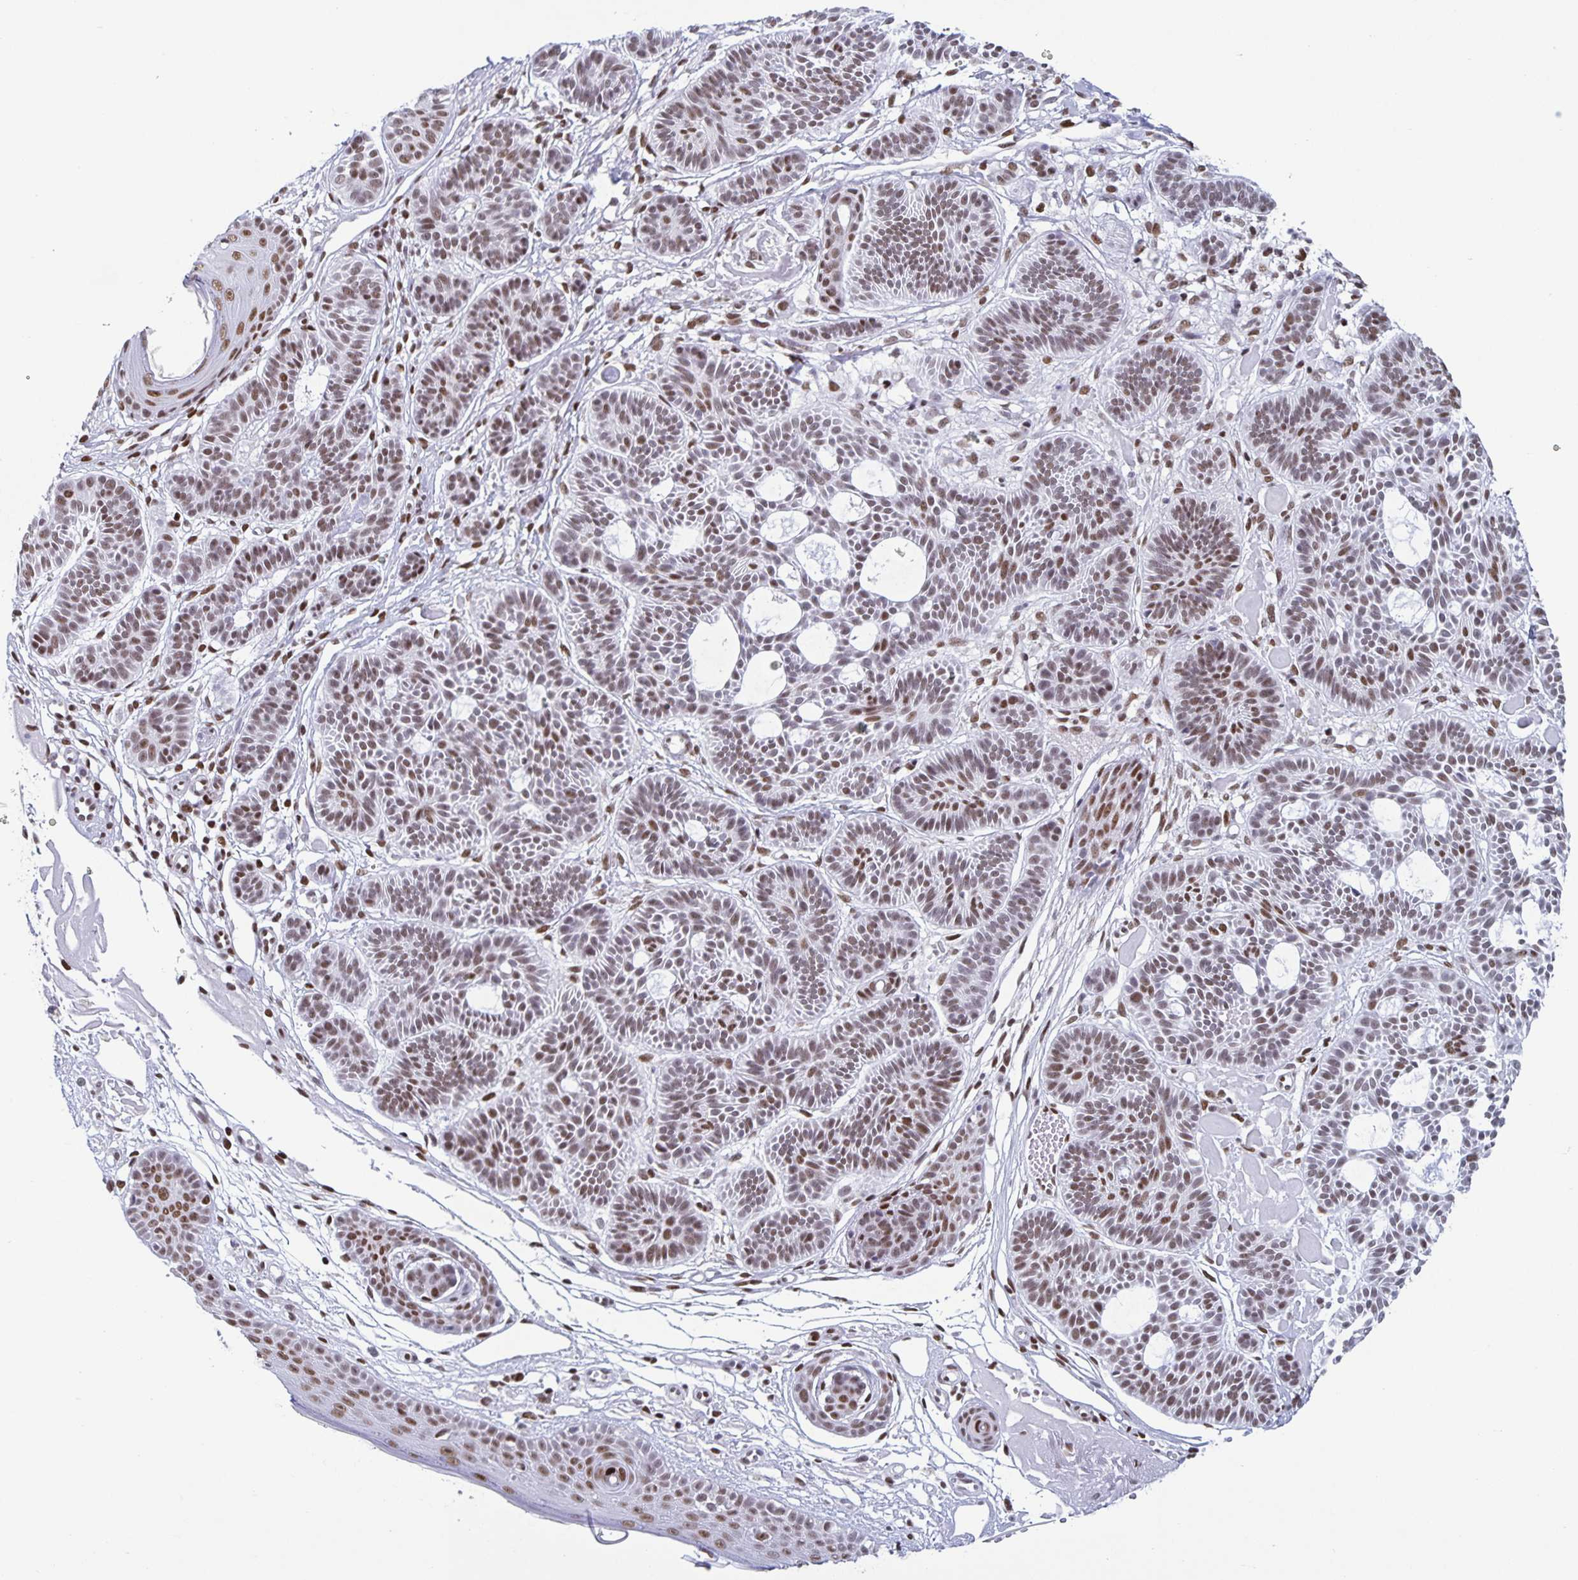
{"staining": {"intensity": "moderate", "quantity": ">75%", "location": "nuclear"}, "tissue": "skin cancer", "cell_type": "Tumor cells", "image_type": "cancer", "snomed": [{"axis": "morphology", "description": "Basal cell carcinoma"}, {"axis": "topography", "description": "Skin"}], "caption": "The image shows staining of skin cancer, revealing moderate nuclear protein staining (brown color) within tumor cells. (DAB IHC with brightfield microscopy, high magnification).", "gene": "JUND", "patient": {"sex": "male", "age": 85}}